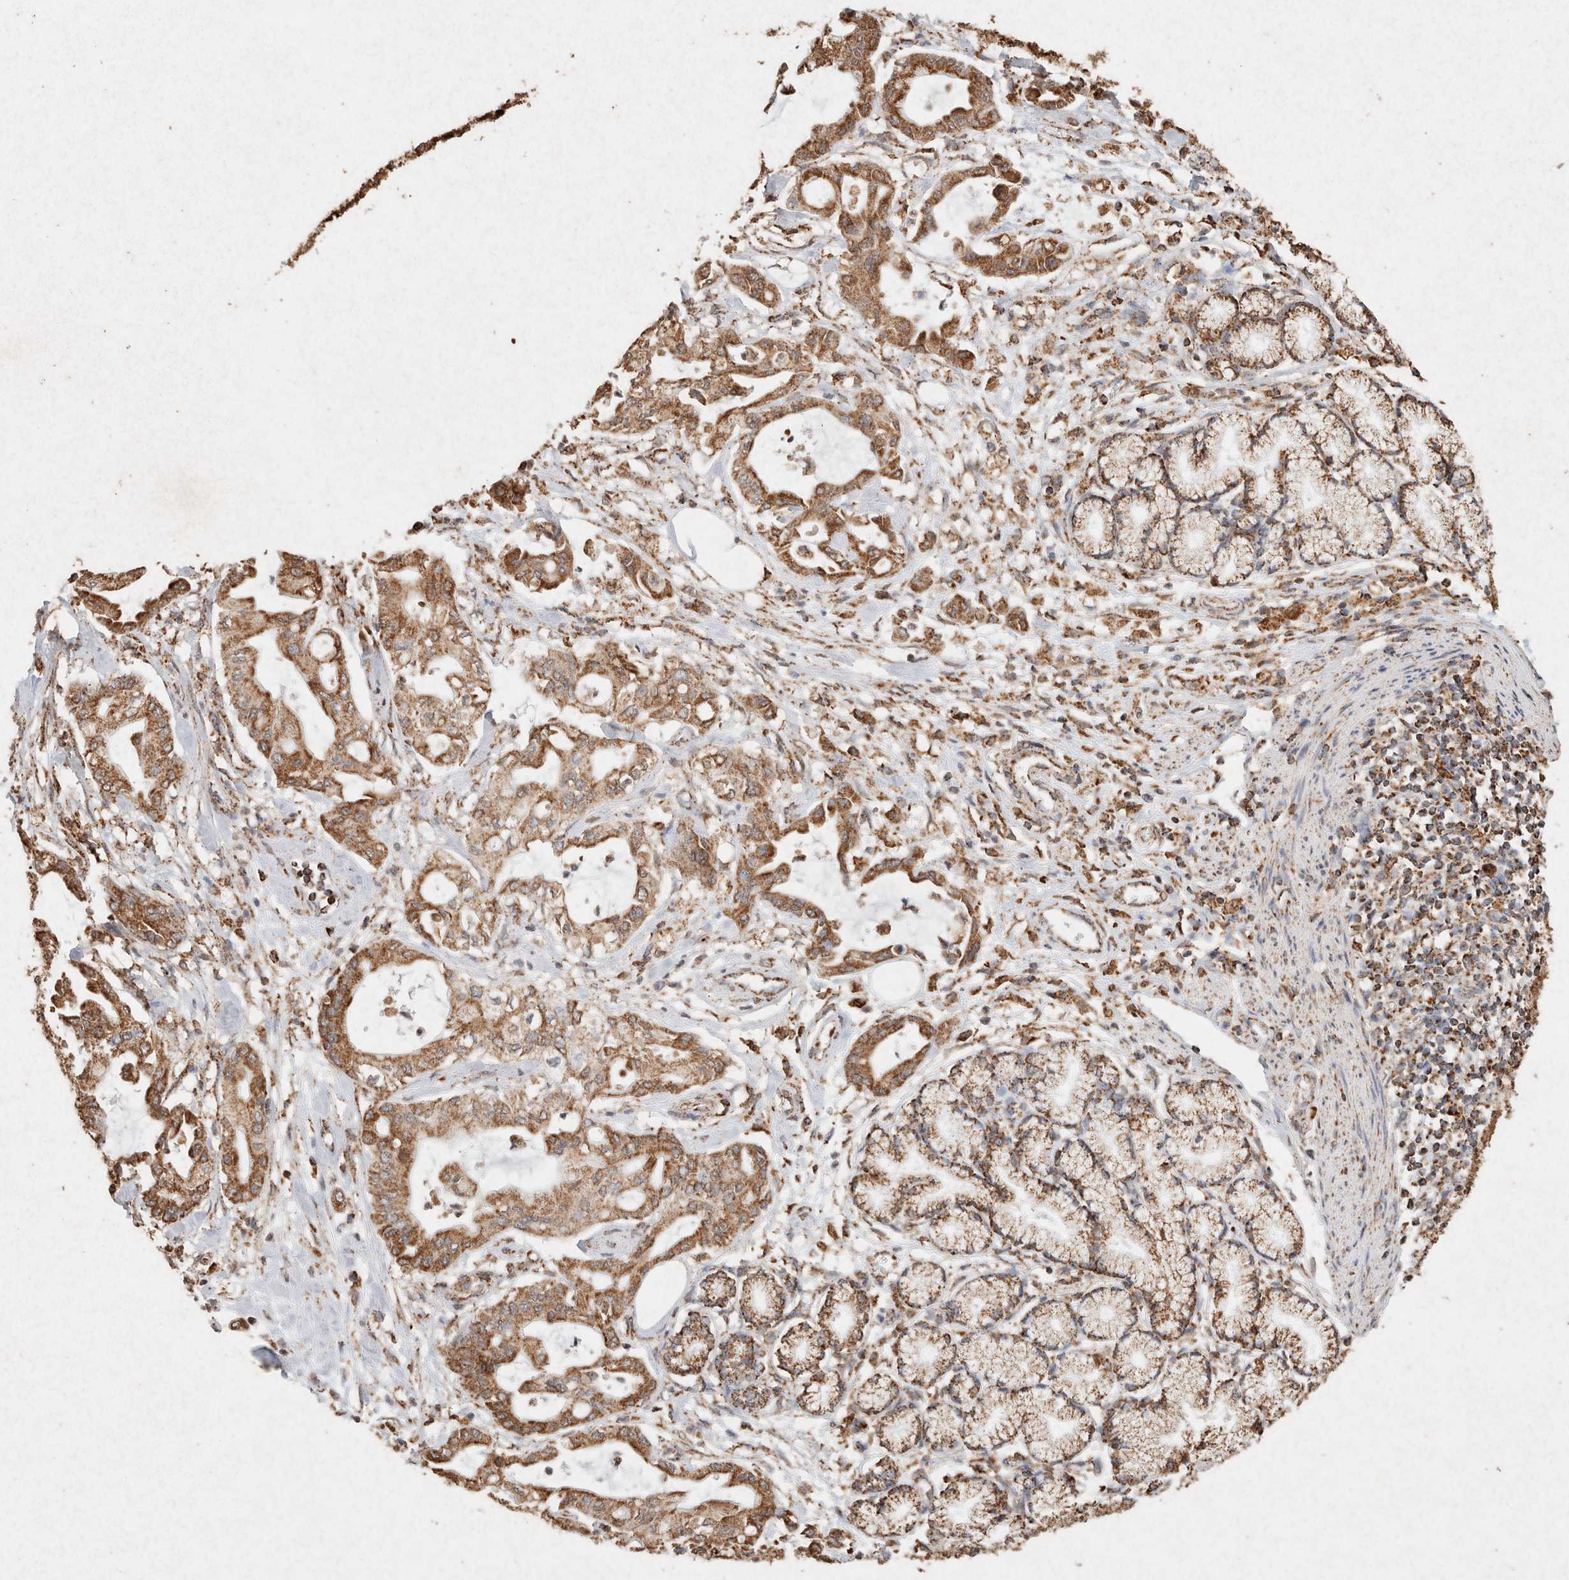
{"staining": {"intensity": "moderate", "quantity": ">75%", "location": "cytoplasmic/membranous"}, "tissue": "pancreatic cancer", "cell_type": "Tumor cells", "image_type": "cancer", "snomed": [{"axis": "morphology", "description": "Adenocarcinoma, NOS"}, {"axis": "morphology", "description": "Adenocarcinoma, metastatic, NOS"}, {"axis": "topography", "description": "Lymph node"}, {"axis": "topography", "description": "Pancreas"}, {"axis": "topography", "description": "Duodenum"}], "caption": "This is an image of IHC staining of pancreatic cancer (adenocarcinoma), which shows moderate staining in the cytoplasmic/membranous of tumor cells.", "gene": "SDC2", "patient": {"sex": "female", "age": 64}}